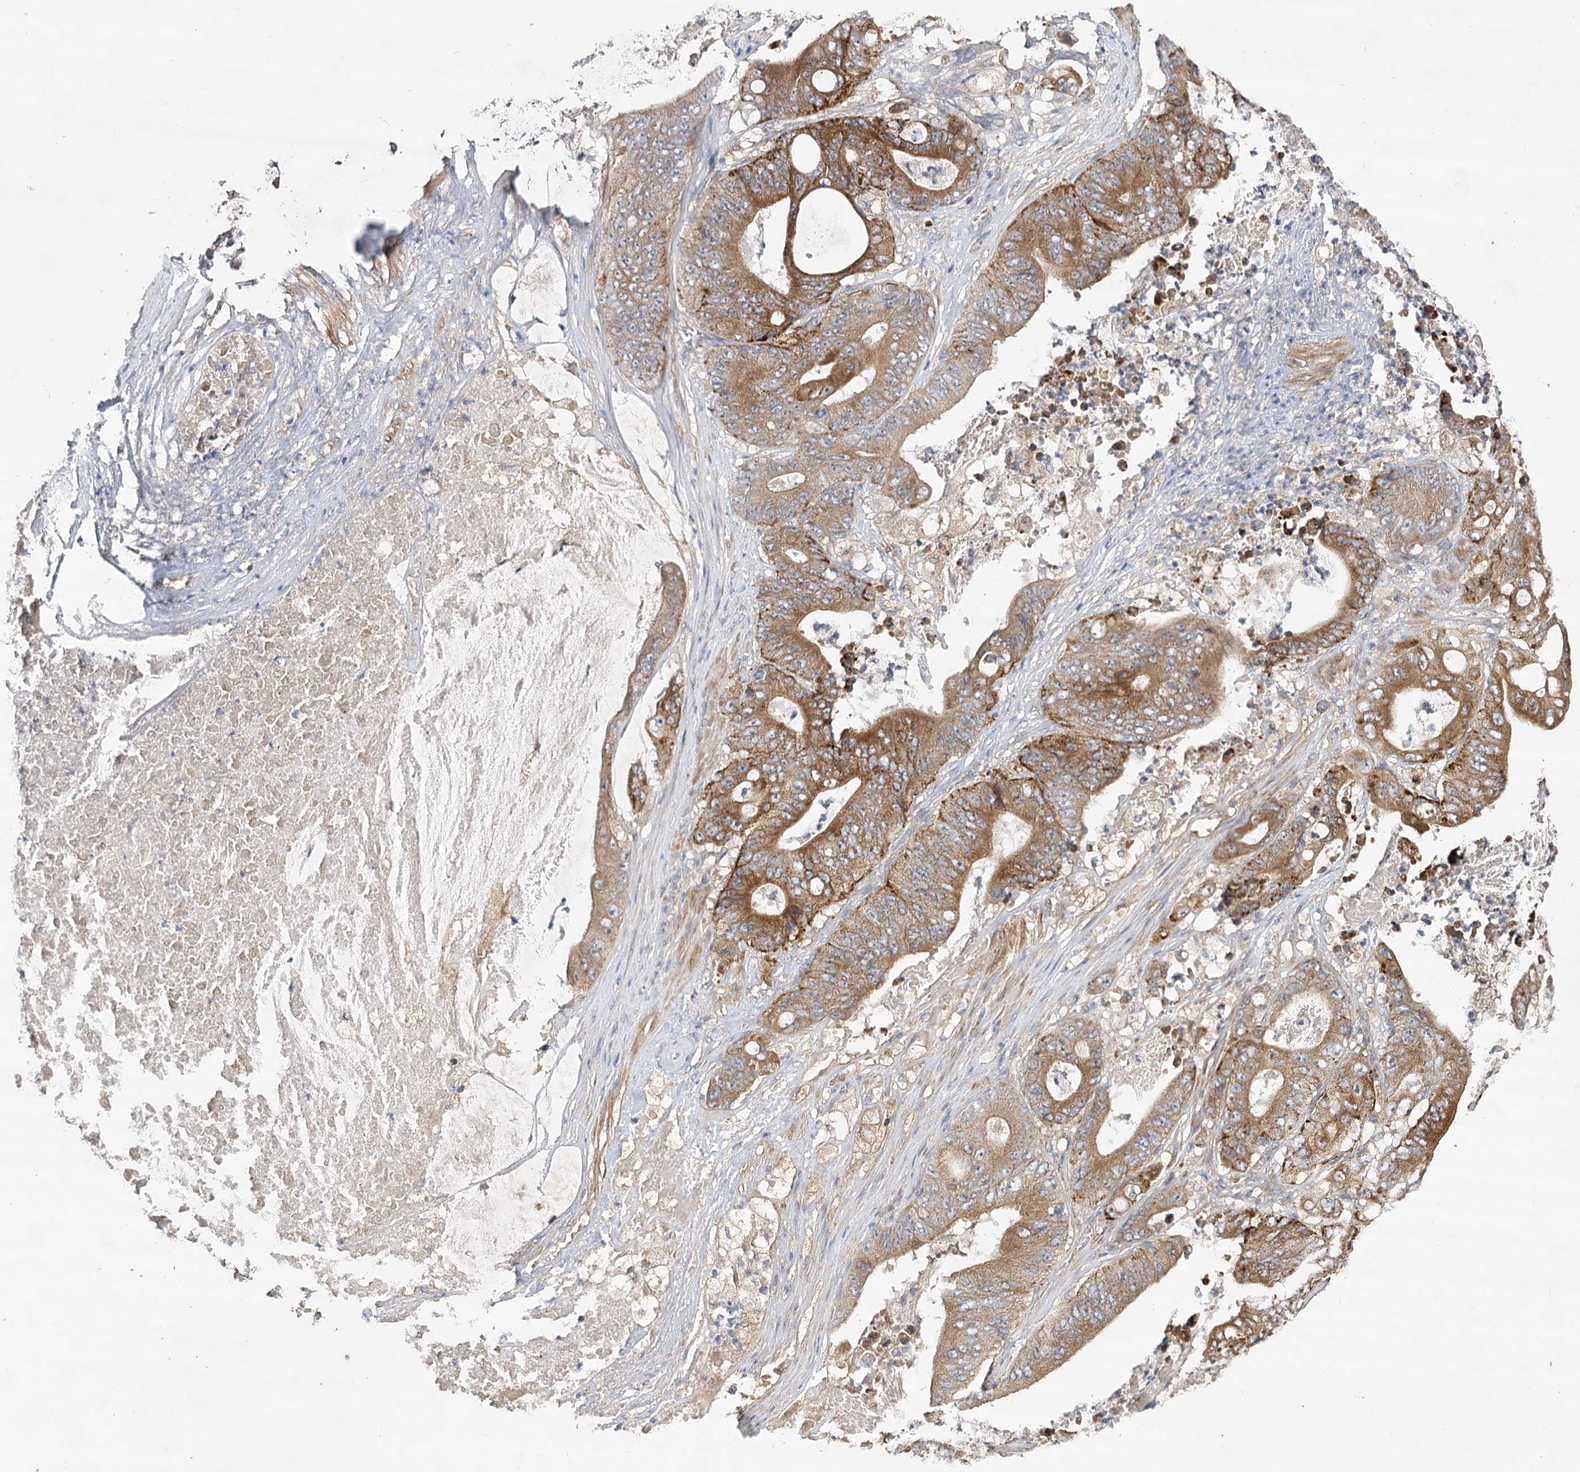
{"staining": {"intensity": "moderate", "quantity": ">75%", "location": "cytoplasmic/membranous"}, "tissue": "stomach cancer", "cell_type": "Tumor cells", "image_type": "cancer", "snomed": [{"axis": "morphology", "description": "Adenocarcinoma, NOS"}, {"axis": "topography", "description": "Stomach"}], "caption": "A high-resolution histopathology image shows IHC staining of adenocarcinoma (stomach), which displays moderate cytoplasmic/membranous staining in about >75% of tumor cells.", "gene": "LSS", "patient": {"sex": "female", "age": 73}}